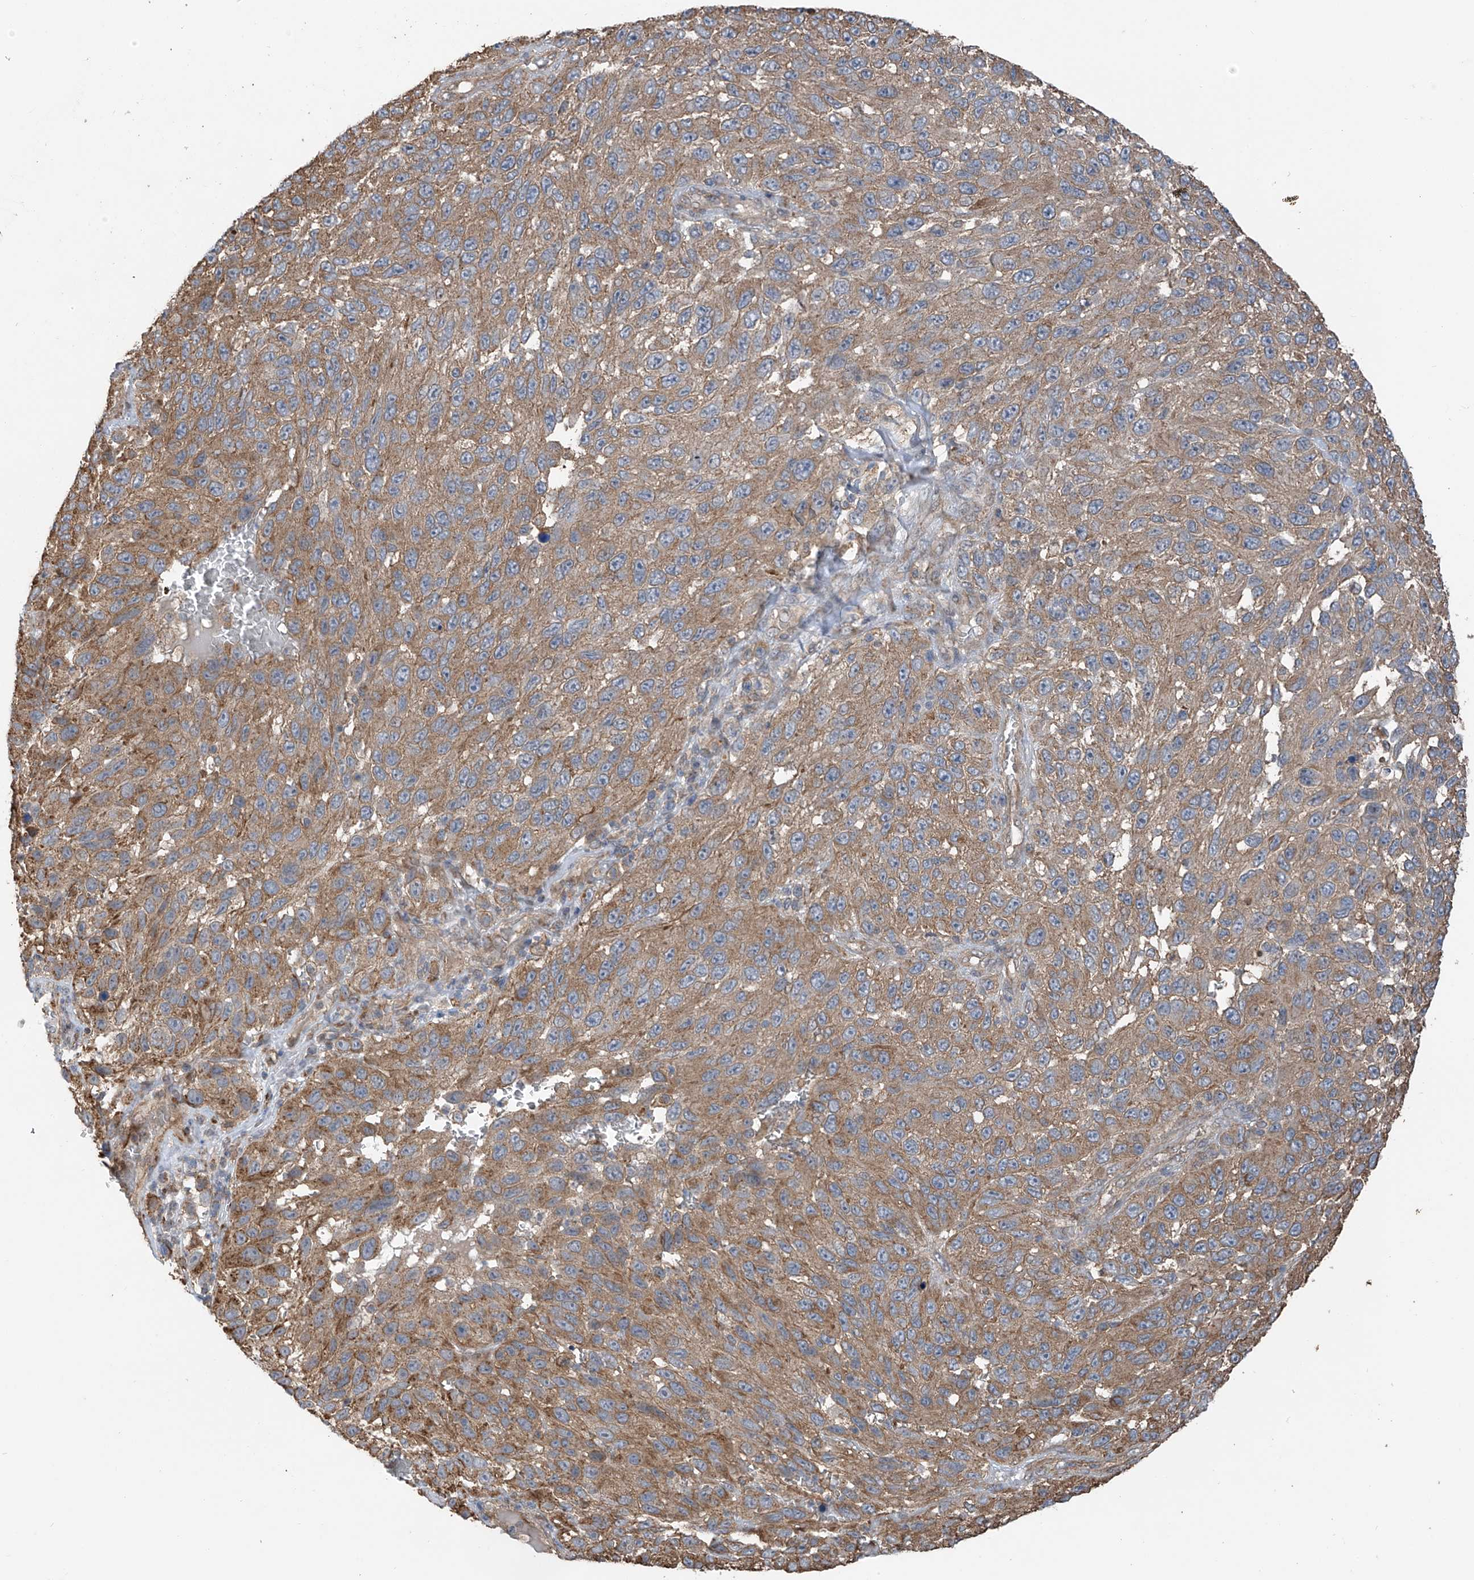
{"staining": {"intensity": "moderate", "quantity": ">75%", "location": "cytoplasmic/membranous"}, "tissue": "melanoma", "cell_type": "Tumor cells", "image_type": "cancer", "snomed": [{"axis": "morphology", "description": "Malignant melanoma, NOS"}, {"axis": "topography", "description": "Skin"}], "caption": "Human malignant melanoma stained for a protein (brown) demonstrates moderate cytoplasmic/membranous positive expression in approximately >75% of tumor cells.", "gene": "ZNF189", "patient": {"sex": "female", "age": 96}}